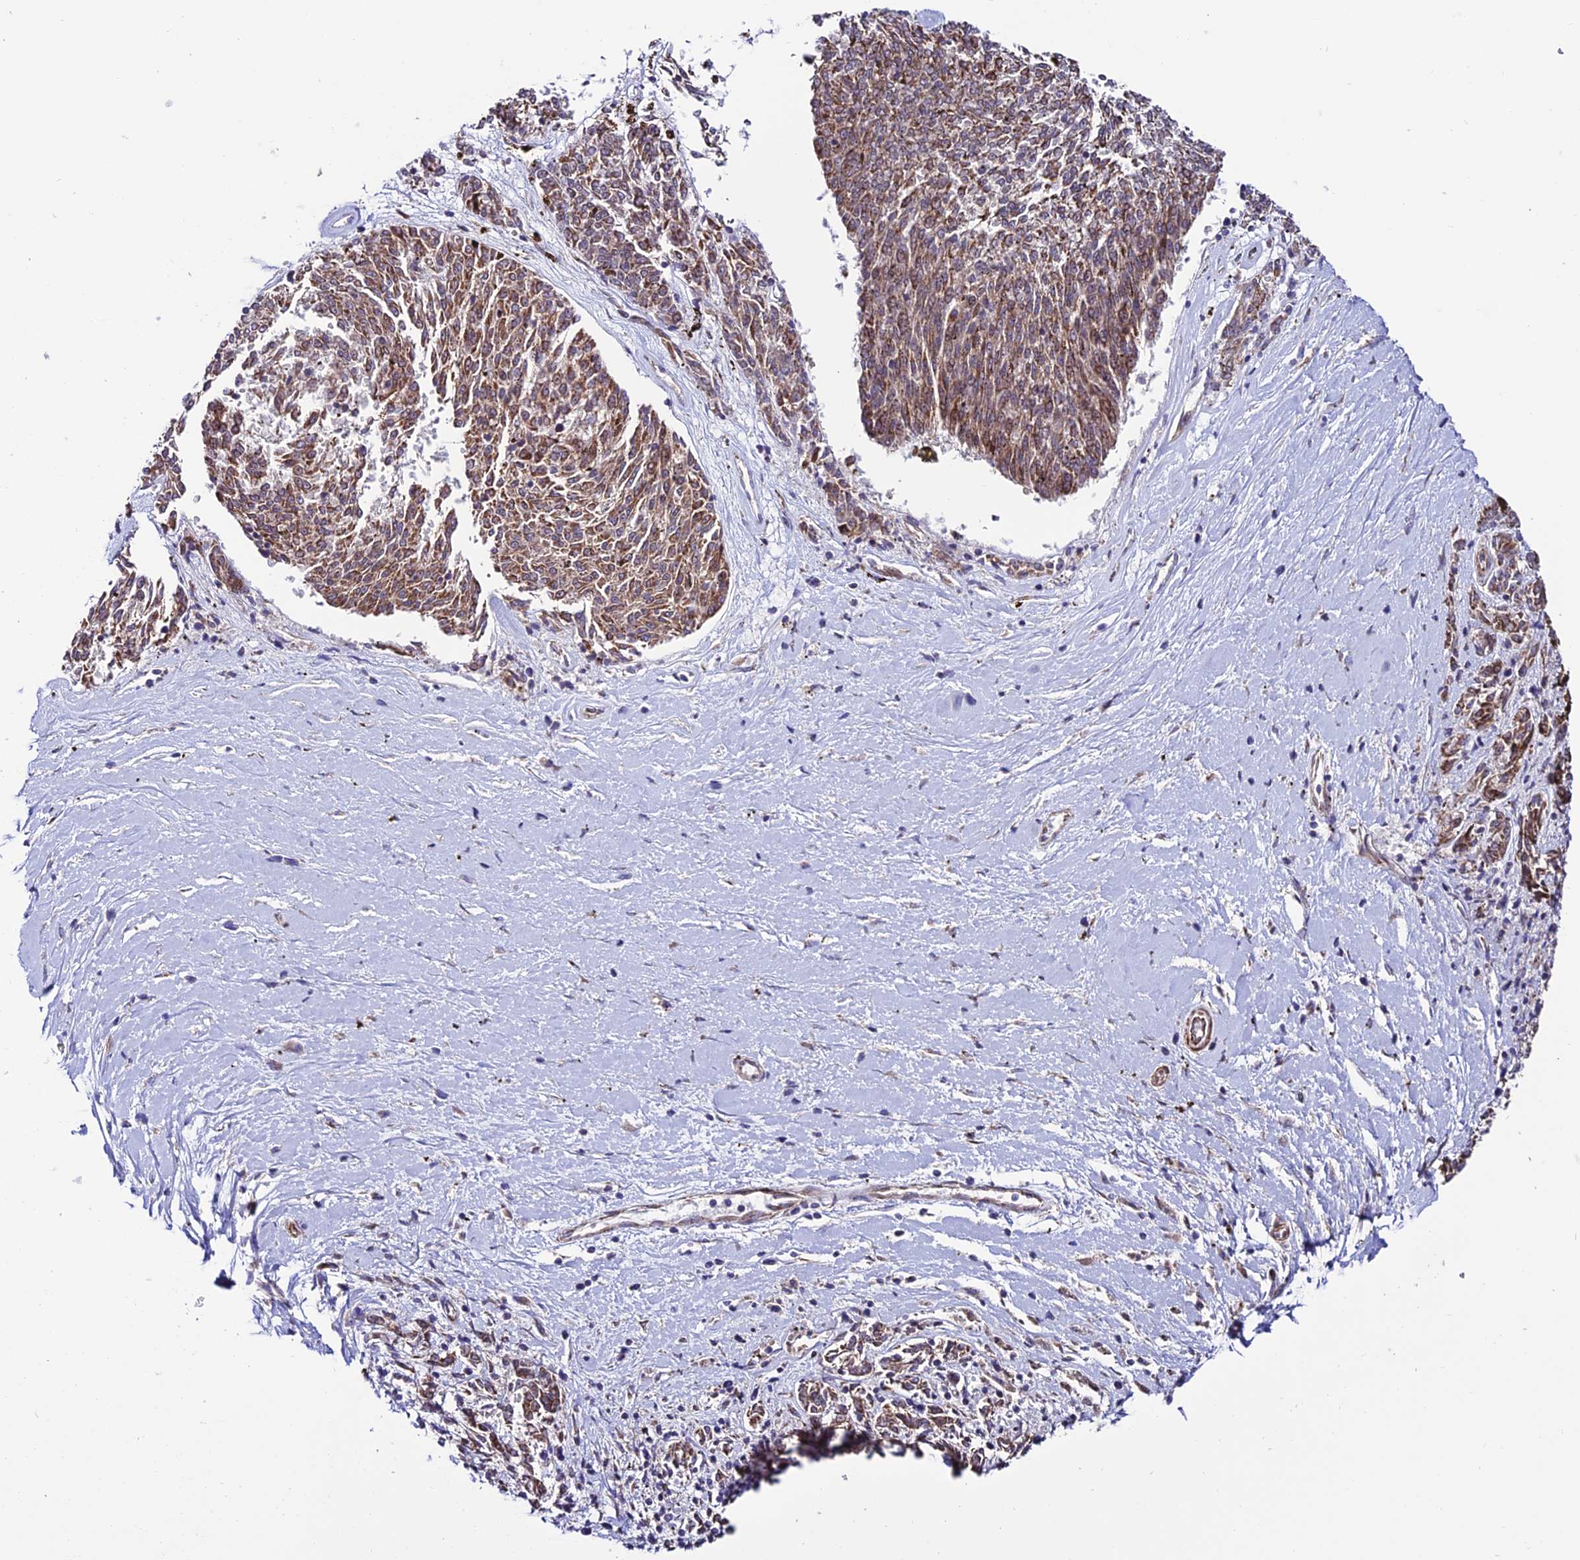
{"staining": {"intensity": "moderate", "quantity": ">75%", "location": "cytoplasmic/membranous"}, "tissue": "melanoma", "cell_type": "Tumor cells", "image_type": "cancer", "snomed": [{"axis": "morphology", "description": "Malignant melanoma, NOS"}, {"axis": "topography", "description": "Skin"}], "caption": "Malignant melanoma was stained to show a protein in brown. There is medium levels of moderate cytoplasmic/membranous staining in about >75% of tumor cells.", "gene": "TNIP3", "patient": {"sex": "female", "age": 72}}